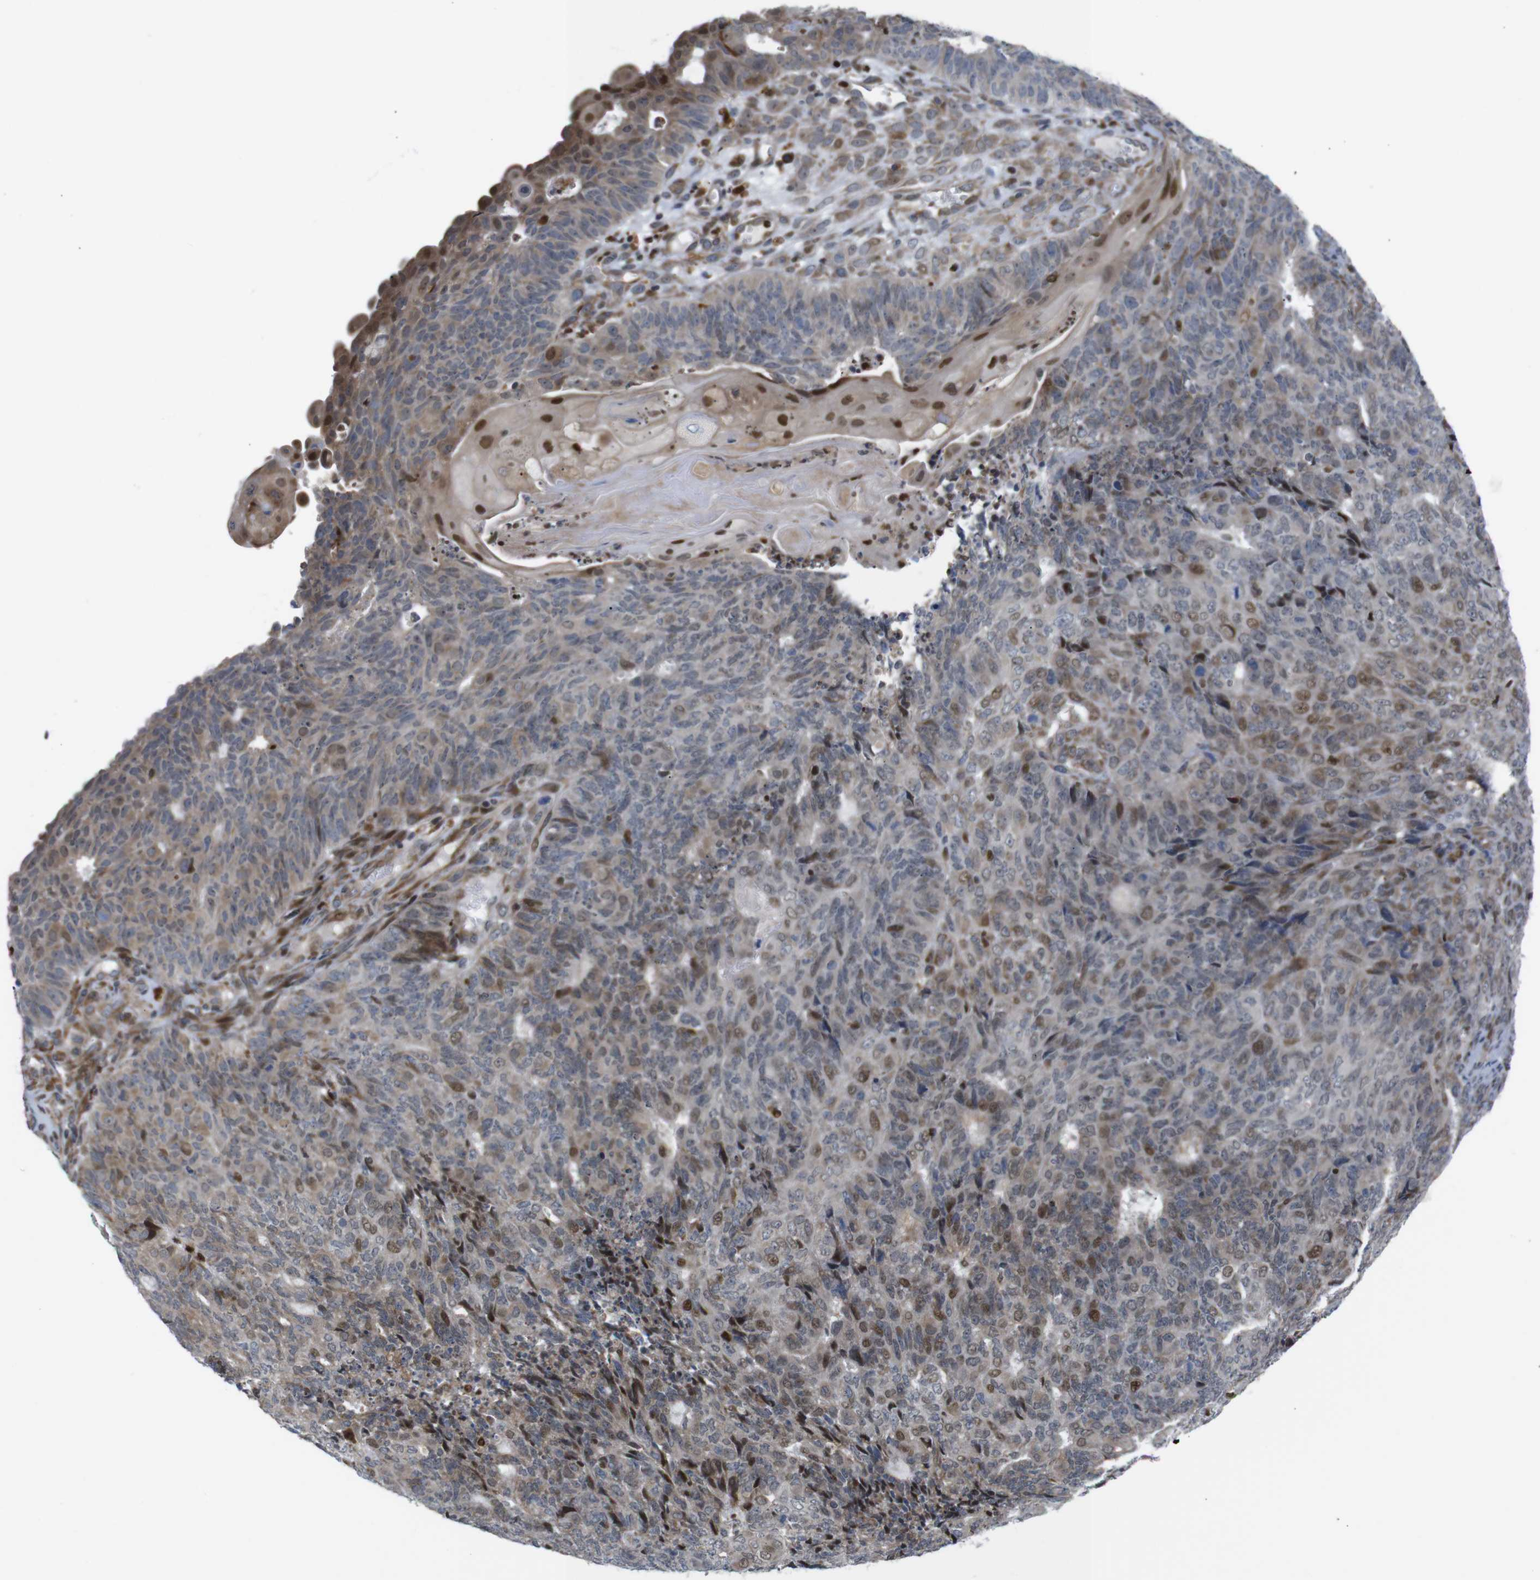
{"staining": {"intensity": "weak", "quantity": "25%-75%", "location": "cytoplasmic/membranous,nuclear"}, "tissue": "endometrial cancer", "cell_type": "Tumor cells", "image_type": "cancer", "snomed": [{"axis": "morphology", "description": "Adenocarcinoma, NOS"}, {"axis": "topography", "description": "Endometrium"}], "caption": "A brown stain labels weak cytoplasmic/membranous and nuclear expression of a protein in human endometrial cancer (adenocarcinoma) tumor cells. (DAB IHC, brown staining for protein, blue staining for nuclei).", "gene": "PTPN1", "patient": {"sex": "female", "age": 32}}